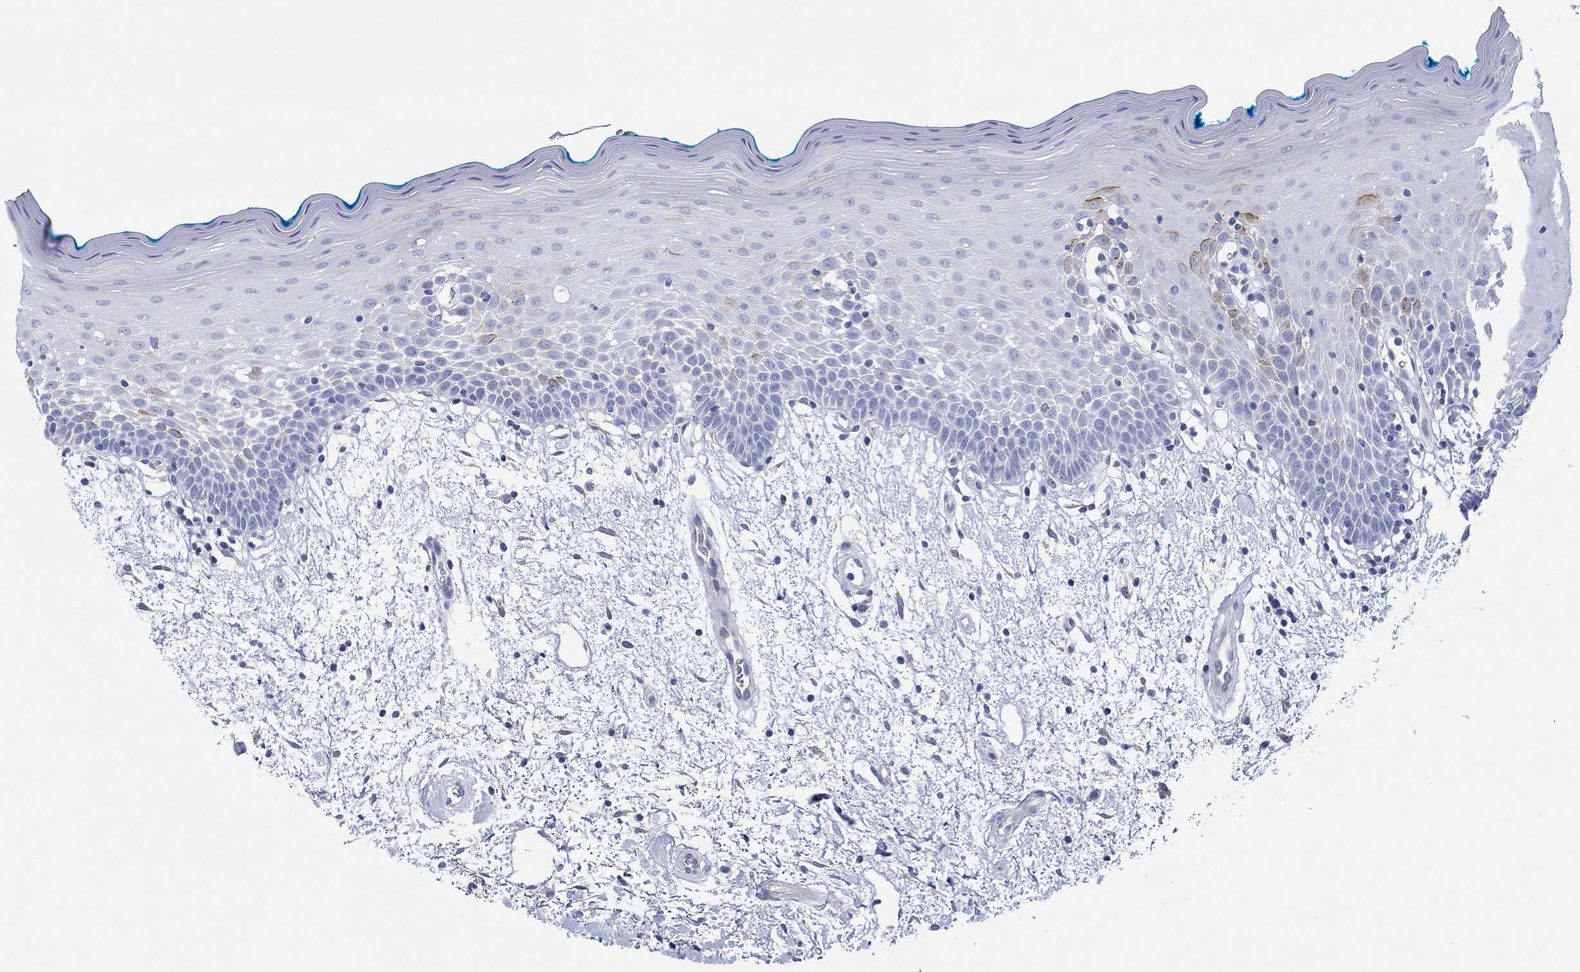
{"staining": {"intensity": "strong", "quantity": "<25%", "location": "cytoplasmic/membranous"}, "tissue": "oral mucosa", "cell_type": "Squamous epithelial cells", "image_type": "normal", "snomed": [{"axis": "morphology", "description": "Normal tissue, NOS"}, {"axis": "morphology", "description": "Squamous cell carcinoma, NOS"}, {"axis": "topography", "description": "Oral tissue"}, {"axis": "topography", "description": "Head-Neck"}], "caption": "Human oral mucosa stained with a protein marker reveals strong staining in squamous epithelial cells.", "gene": "IGFBP6", "patient": {"sex": "female", "age": 75}}